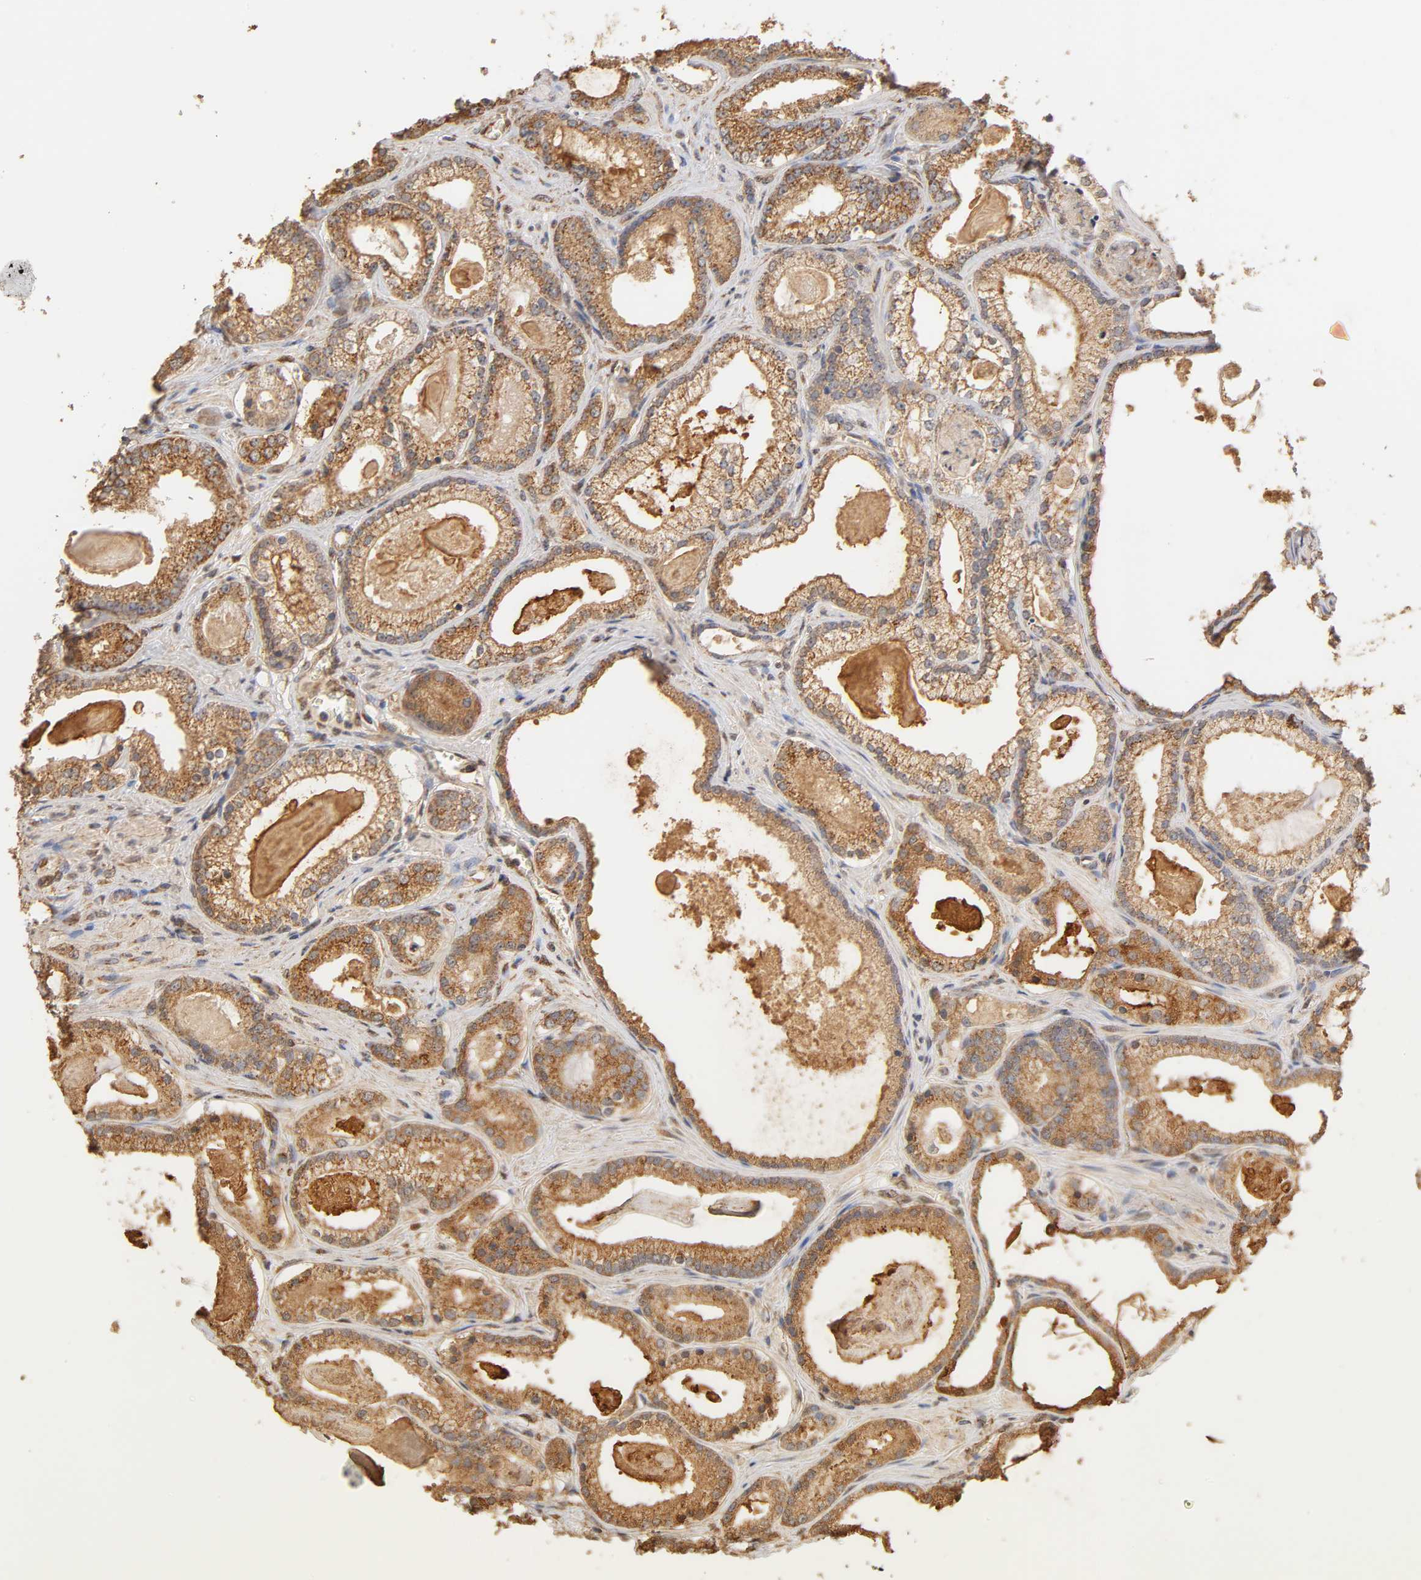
{"staining": {"intensity": "strong", "quantity": ">75%", "location": "cytoplasmic/membranous"}, "tissue": "prostate cancer", "cell_type": "Tumor cells", "image_type": "cancer", "snomed": [{"axis": "morphology", "description": "Adenocarcinoma, Low grade"}, {"axis": "topography", "description": "Prostate"}], "caption": "IHC of human prostate low-grade adenocarcinoma shows high levels of strong cytoplasmic/membranous positivity in about >75% of tumor cells. (DAB IHC with brightfield microscopy, high magnification).", "gene": "PKN1", "patient": {"sex": "male", "age": 59}}